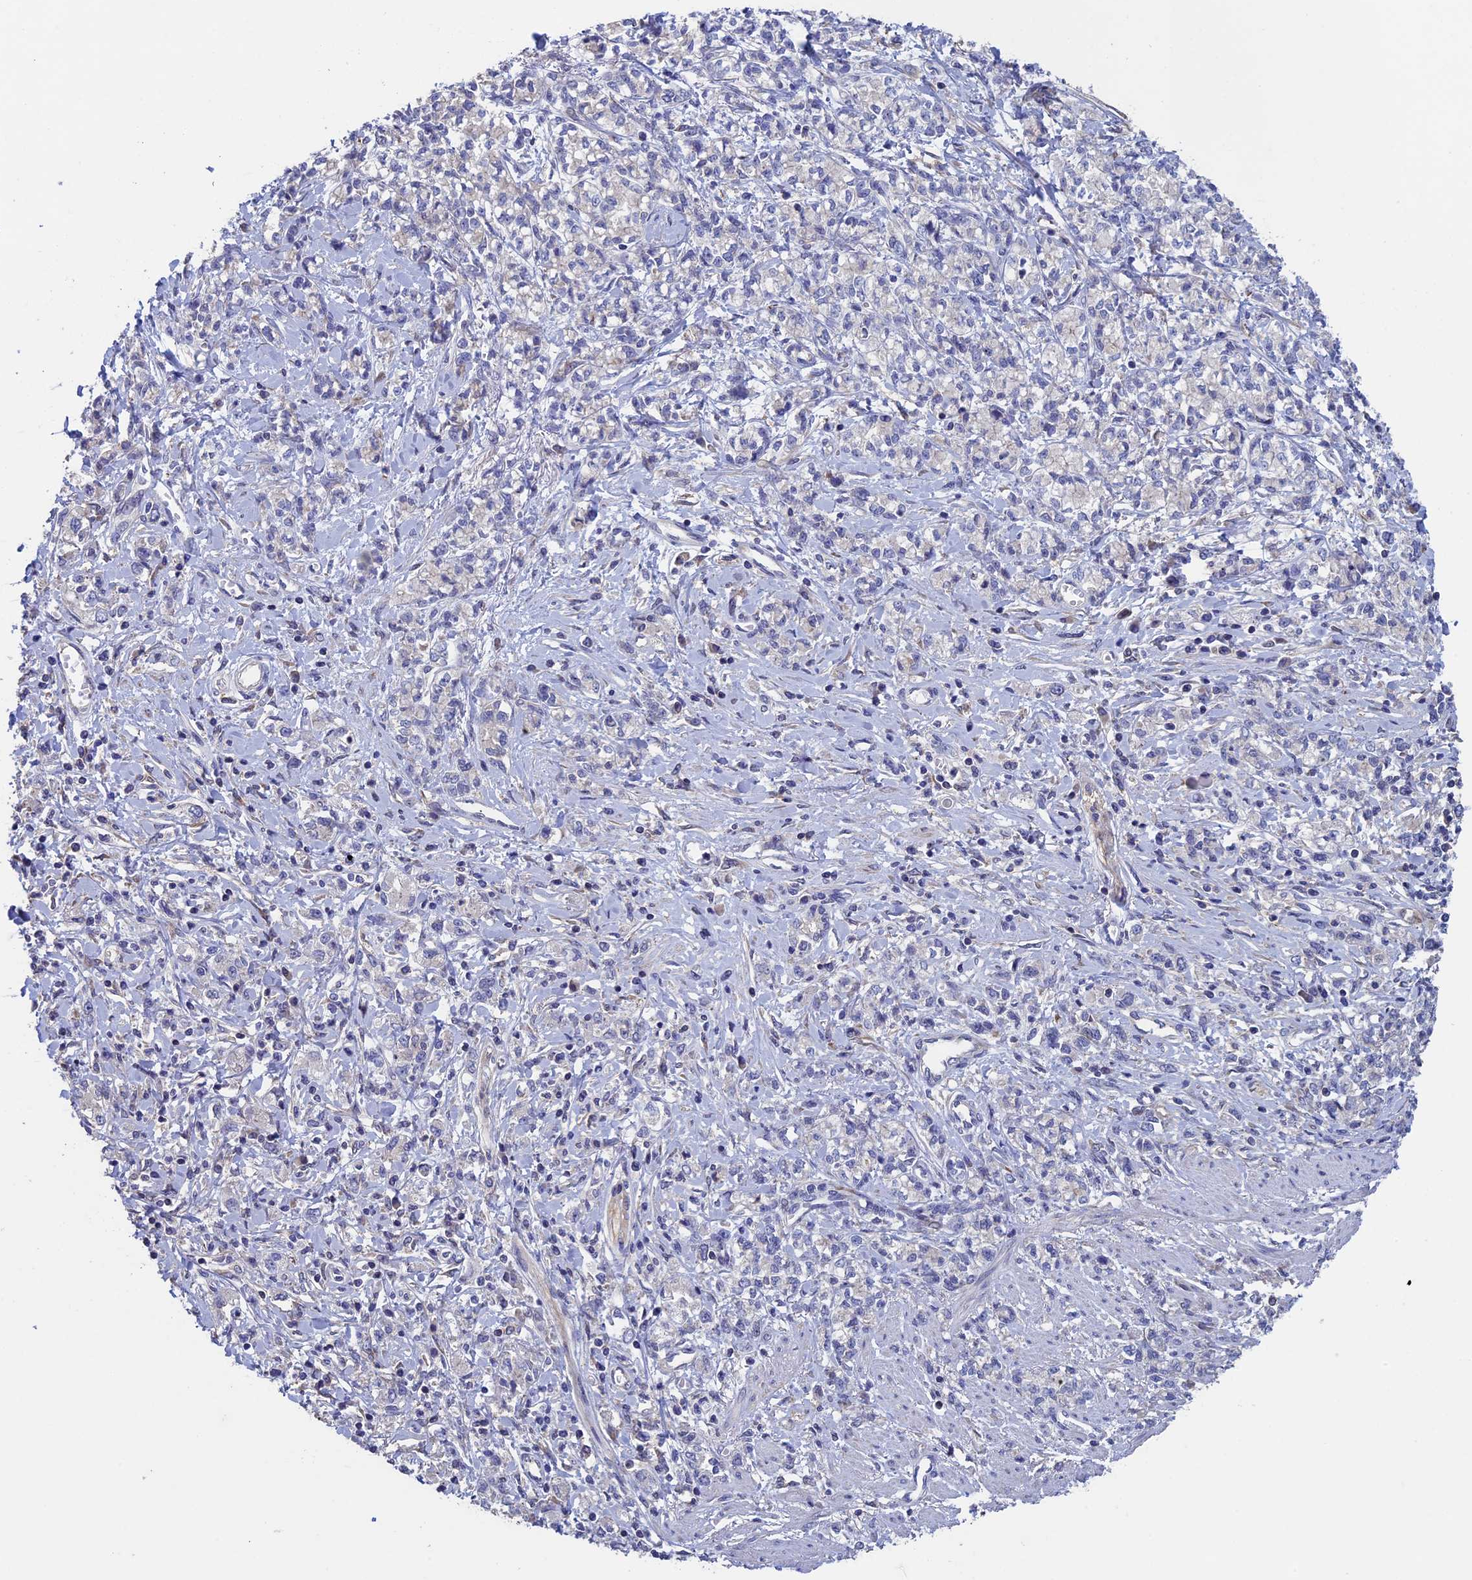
{"staining": {"intensity": "negative", "quantity": "none", "location": "none"}, "tissue": "stomach cancer", "cell_type": "Tumor cells", "image_type": "cancer", "snomed": [{"axis": "morphology", "description": "Adenocarcinoma, NOS"}, {"axis": "topography", "description": "Stomach"}], "caption": "IHC image of neoplastic tissue: human adenocarcinoma (stomach) stained with DAB demonstrates no significant protein expression in tumor cells. (IHC, brightfield microscopy, high magnification).", "gene": "LCMT1", "patient": {"sex": "female", "age": 76}}